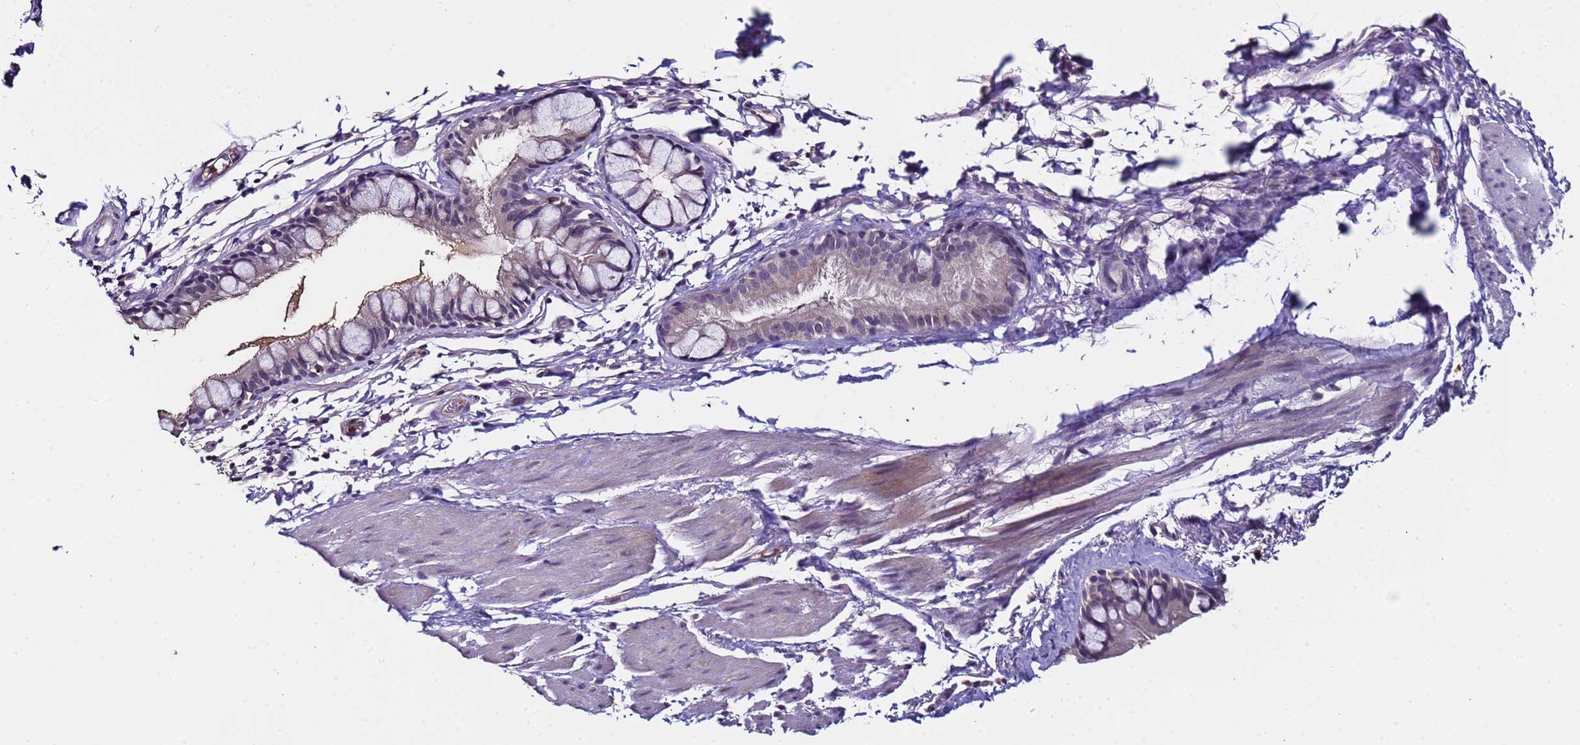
{"staining": {"intensity": "weak", "quantity": "25%-75%", "location": "cytoplasmic/membranous,nuclear"}, "tissue": "bronchus", "cell_type": "Respiratory epithelial cells", "image_type": "normal", "snomed": [{"axis": "morphology", "description": "Normal tissue, NOS"}, {"axis": "topography", "description": "Cartilage tissue"}], "caption": "This micrograph displays immunohistochemistry (IHC) staining of normal human bronchus, with low weak cytoplasmic/membranous,nuclear expression in about 25%-75% of respiratory epithelial cells.", "gene": "ZNF248", "patient": {"sex": "male", "age": 63}}